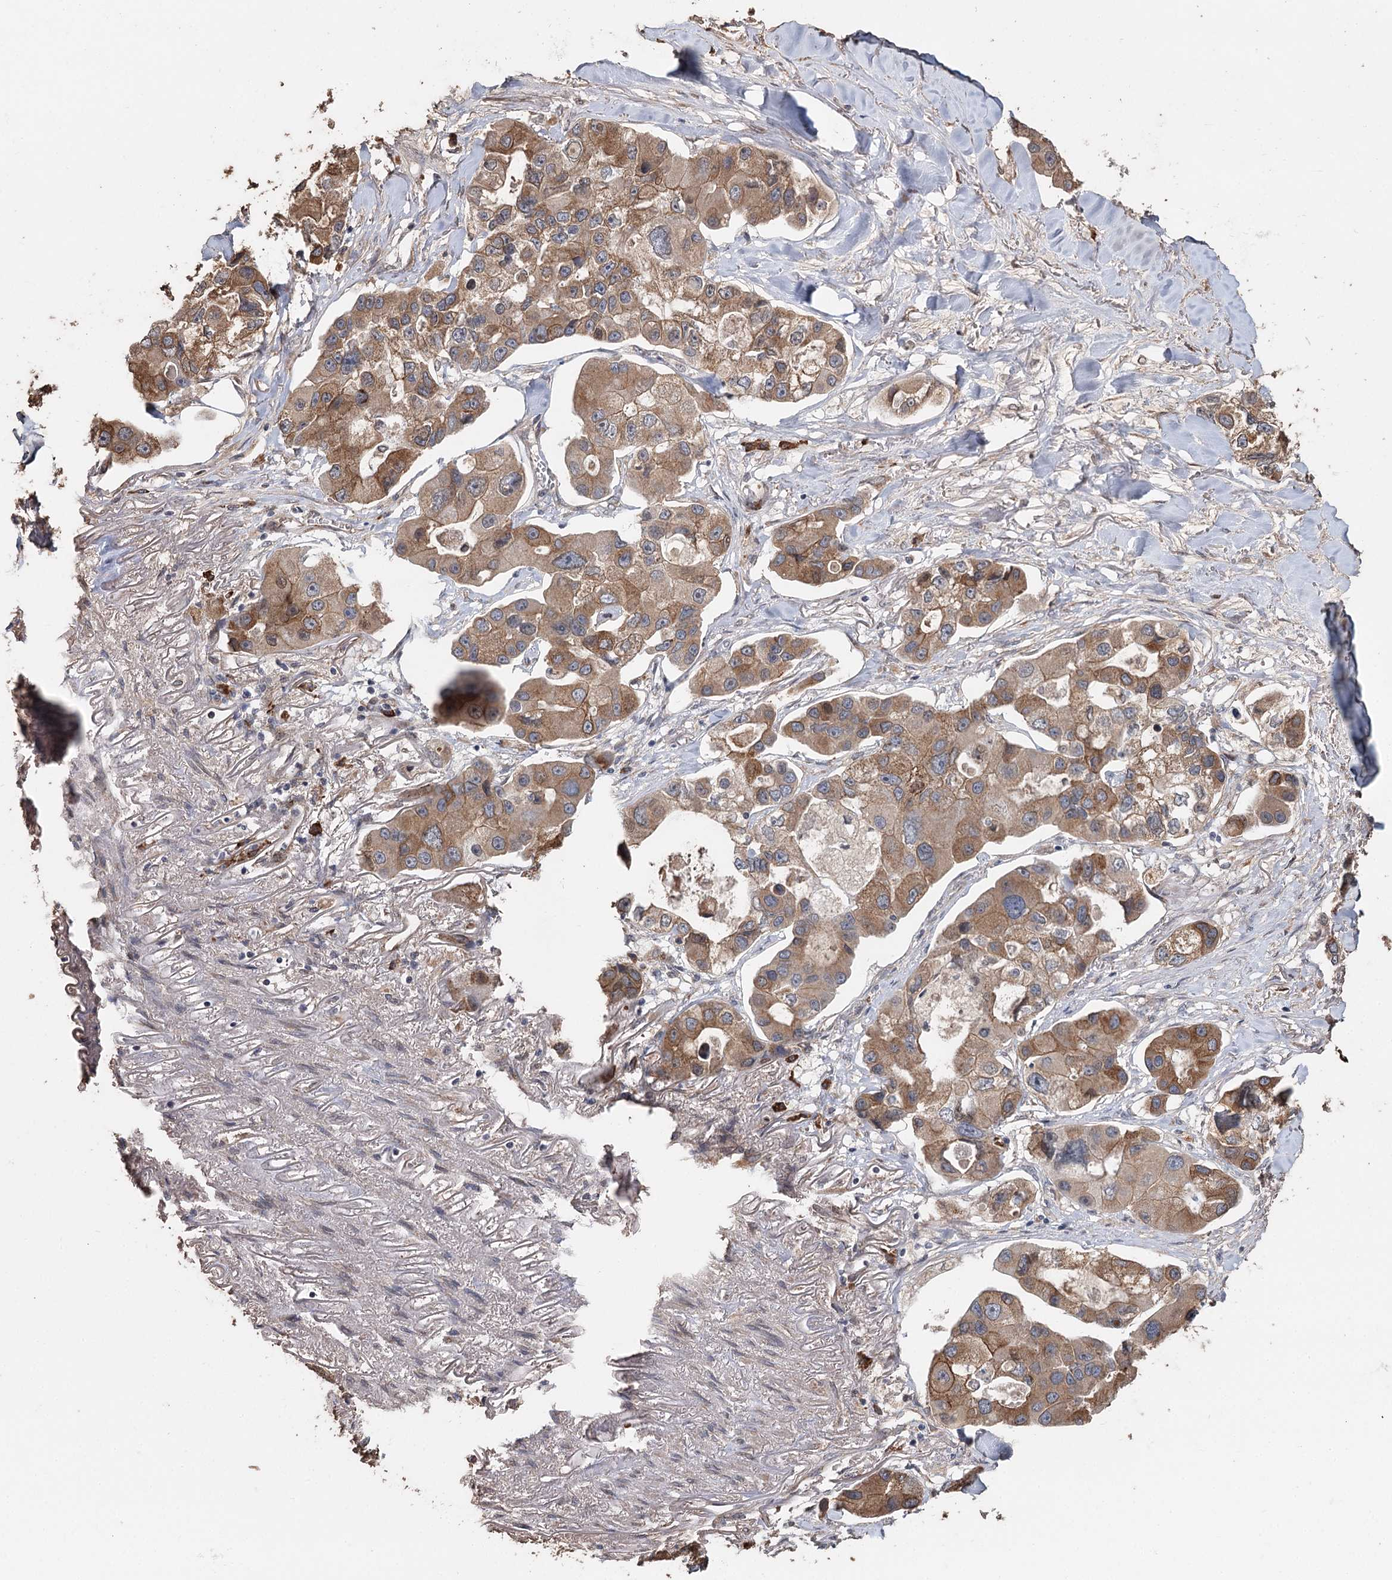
{"staining": {"intensity": "moderate", "quantity": ">75%", "location": "cytoplasmic/membranous"}, "tissue": "lung cancer", "cell_type": "Tumor cells", "image_type": "cancer", "snomed": [{"axis": "morphology", "description": "Adenocarcinoma, NOS"}, {"axis": "topography", "description": "Lung"}], "caption": "A micrograph of adenocarcinoma (lung) stained for a protein displays moderate cytoplasmic/membranous brown staining in tumor cells.", "gene": "SYVN1", "patient": {"sex": "female", "age": 54}}